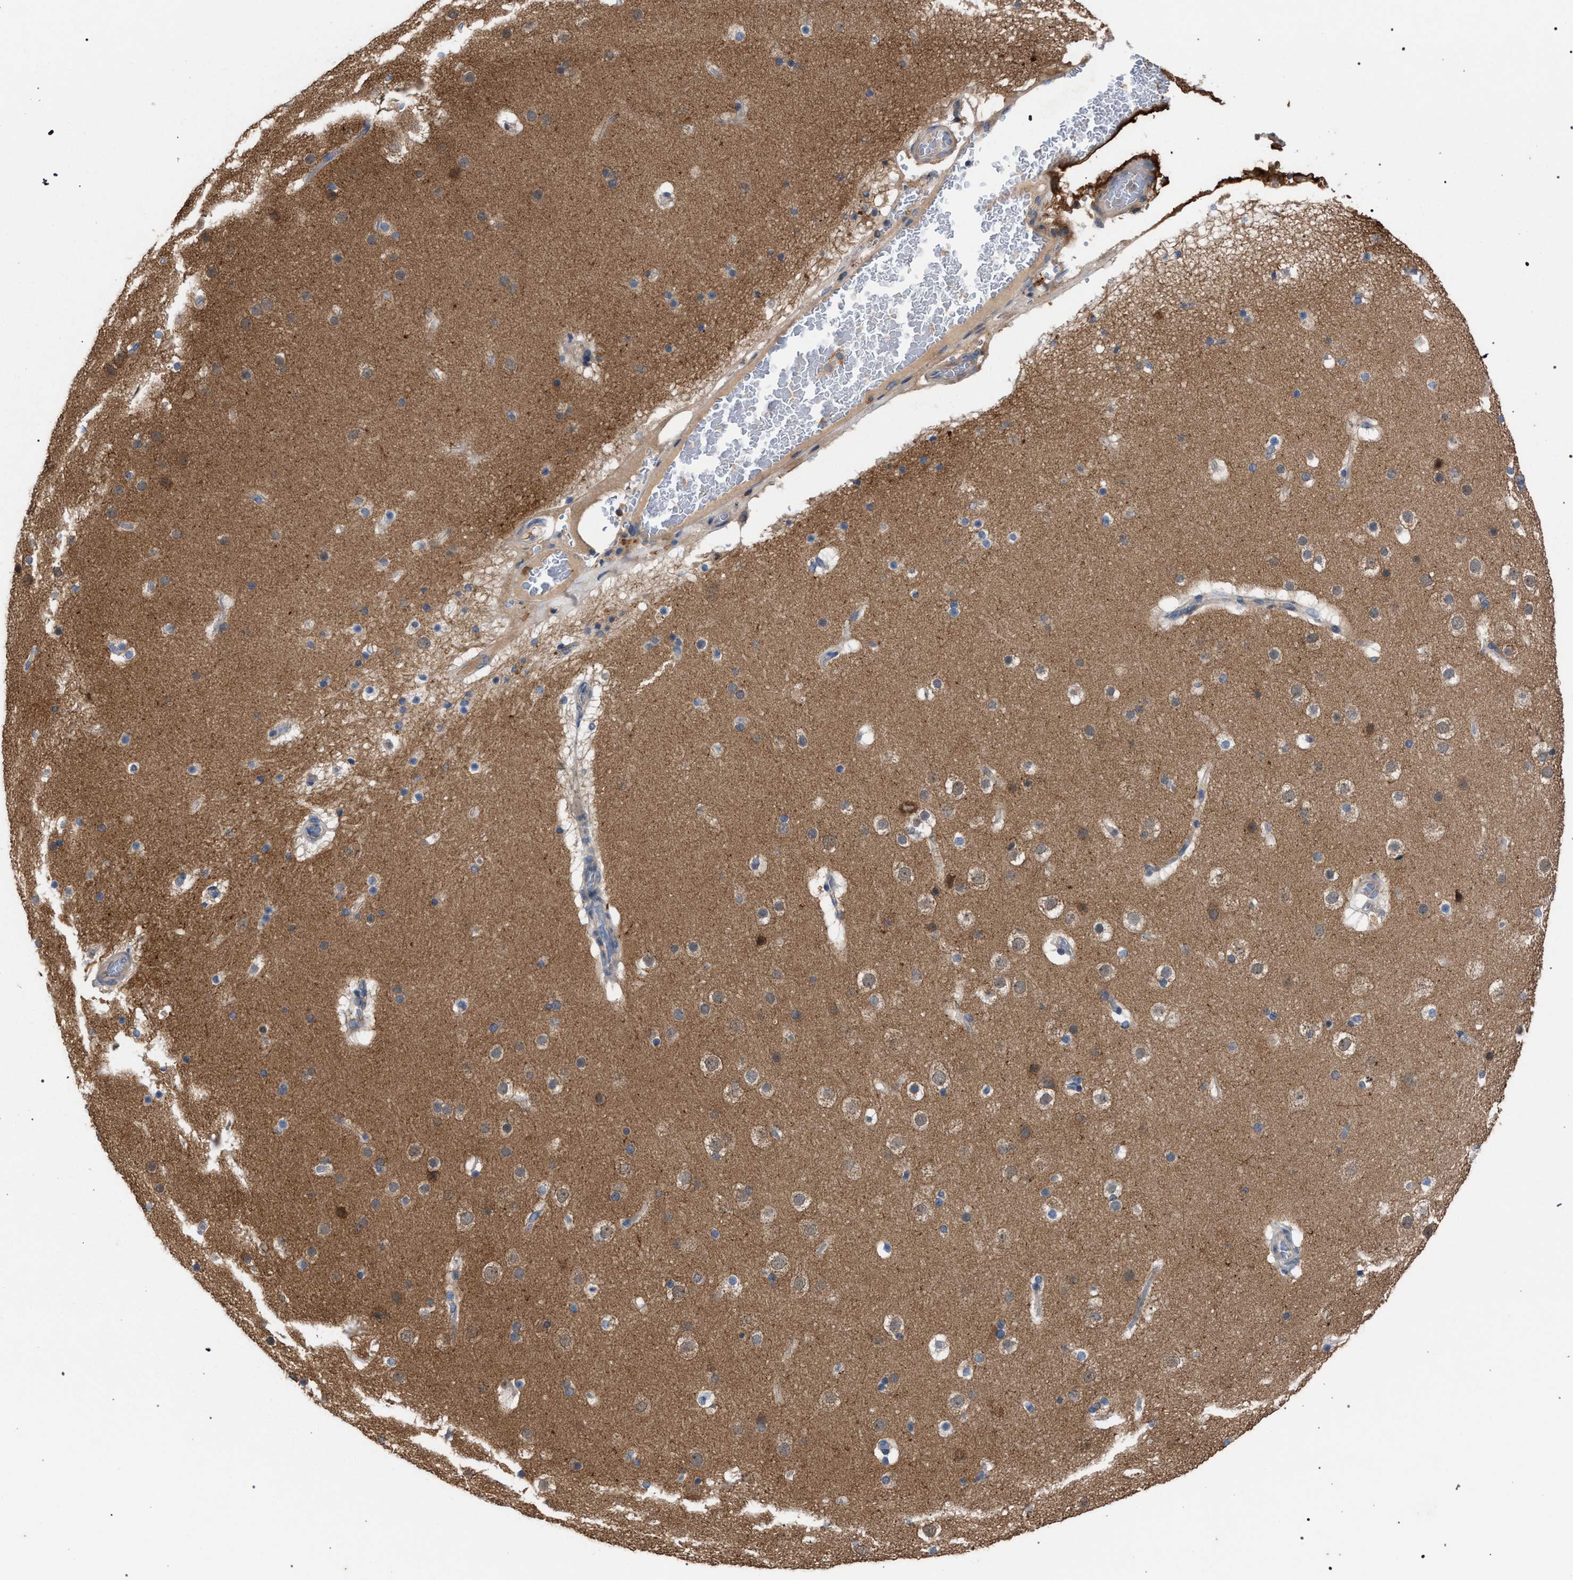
{"staining": {"intensity": "weak", "quantity": ">75%", "location": "cytoplasmic/membranous"}, "tissue": "cerebral cortex", "cell_type": "Endothelial cells", "image_type": "normal", "snomed": [{"axis": "morphology", "description": "Normal tissue, NOS"}, {"axis": "topography", "description": "Cerebral cortex"}], "caption": "Immunohistochemical staining of unremarkable cerebral cortex displays weak cytoplasmic/membranous protein staining in about >75% of endothelial cells.", "gene": "CDR2L", "patient": {"sex": "male", "age": 57}}